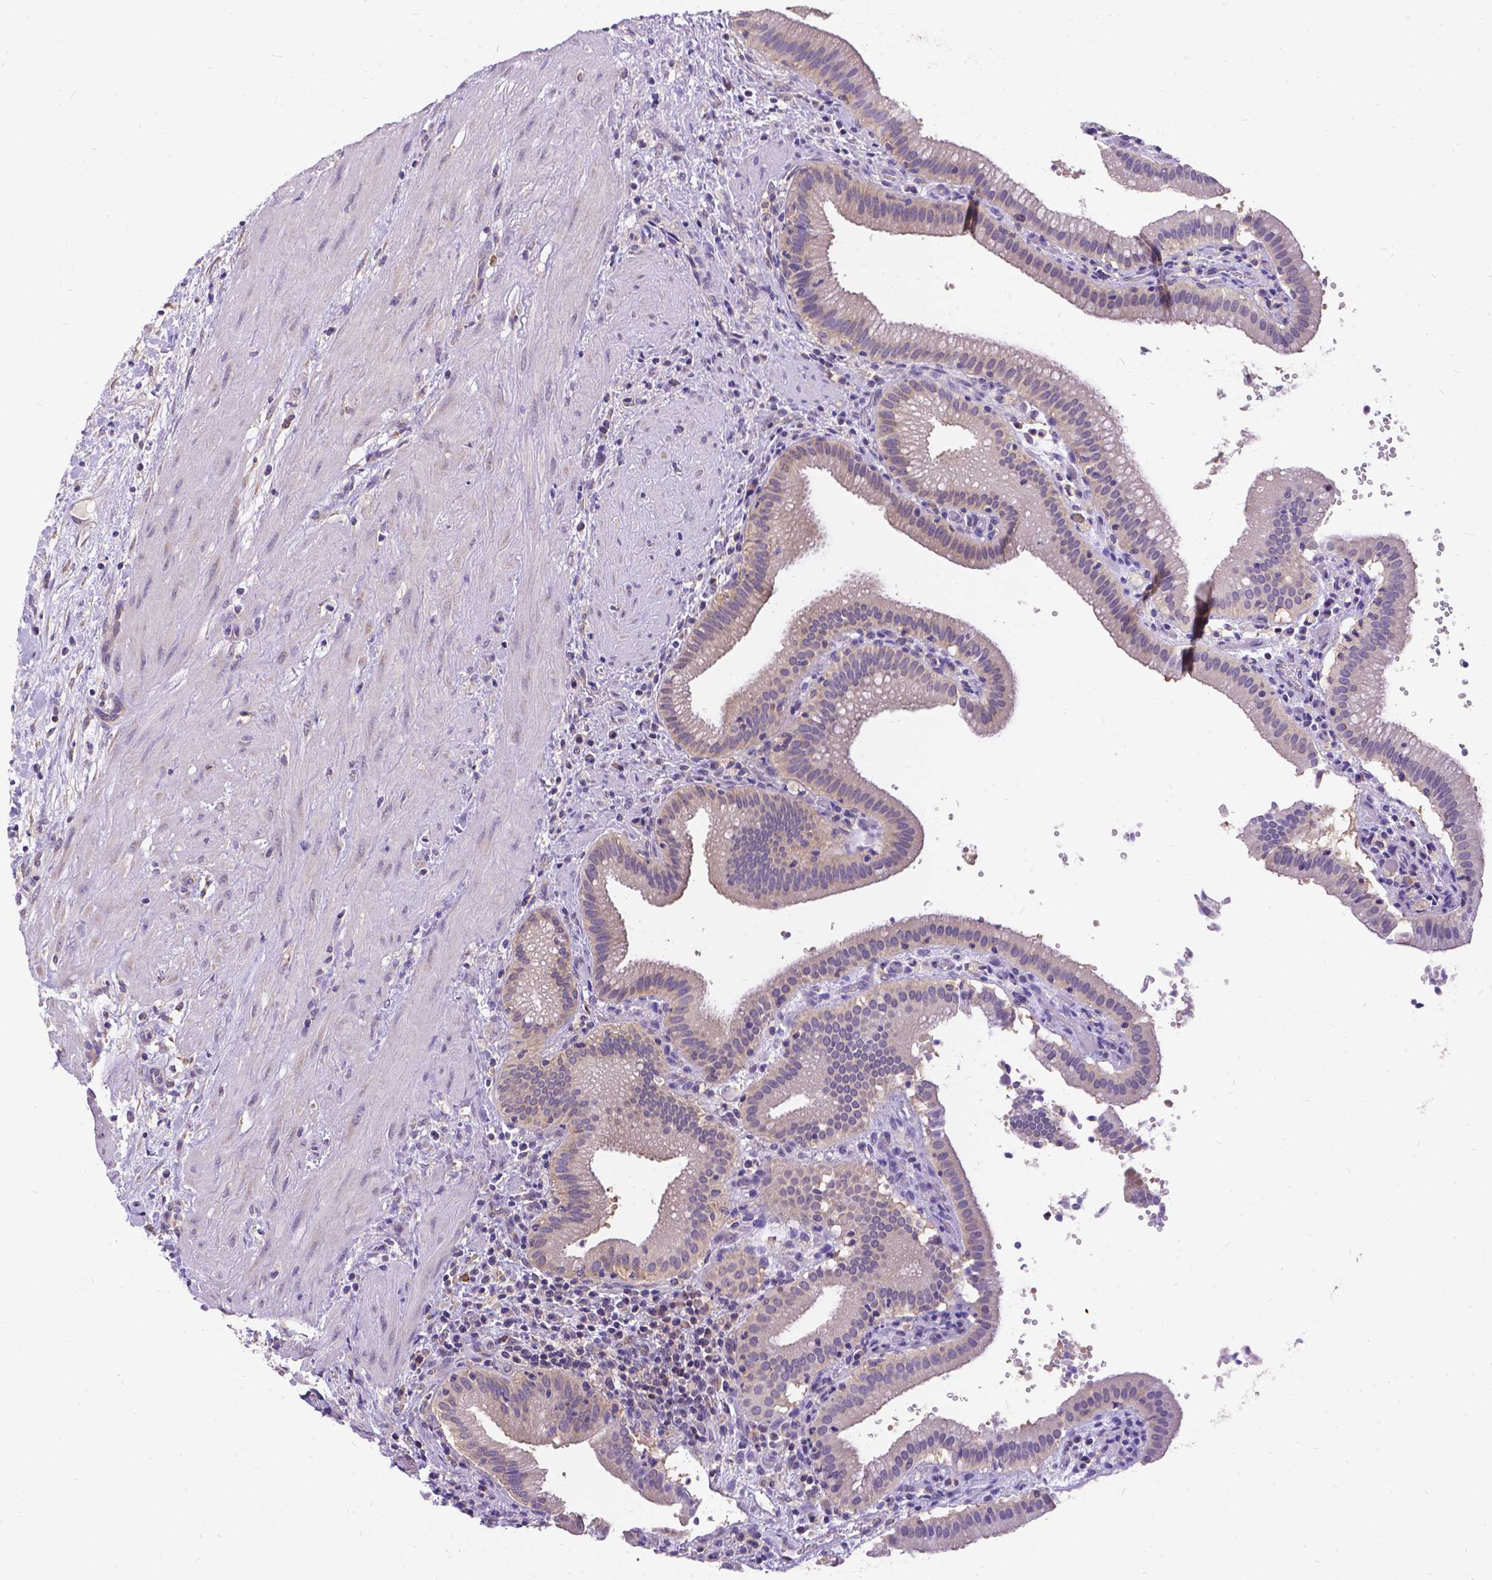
{"staining": {"intensity": "weak", "quantity": "<25%", "location": "cytoplasmic/membranous"}, "tissue": "gallbladder", "cell_type": "Glandular cells", "image_type": "normal", "snomed": [{"axis": "morphology", "description": "Normal tissue, NOS"}, {"axis": "topography", "description": "Gallbladder"}], "caption": "Immunohistochemistry of normal human gallbladder shows no expression in glandular cells. (Brightfield microscopy of DAB IHC at high magnification).", "gene": "DENND6A", "patient": {"sex": "male", "age": 42}}